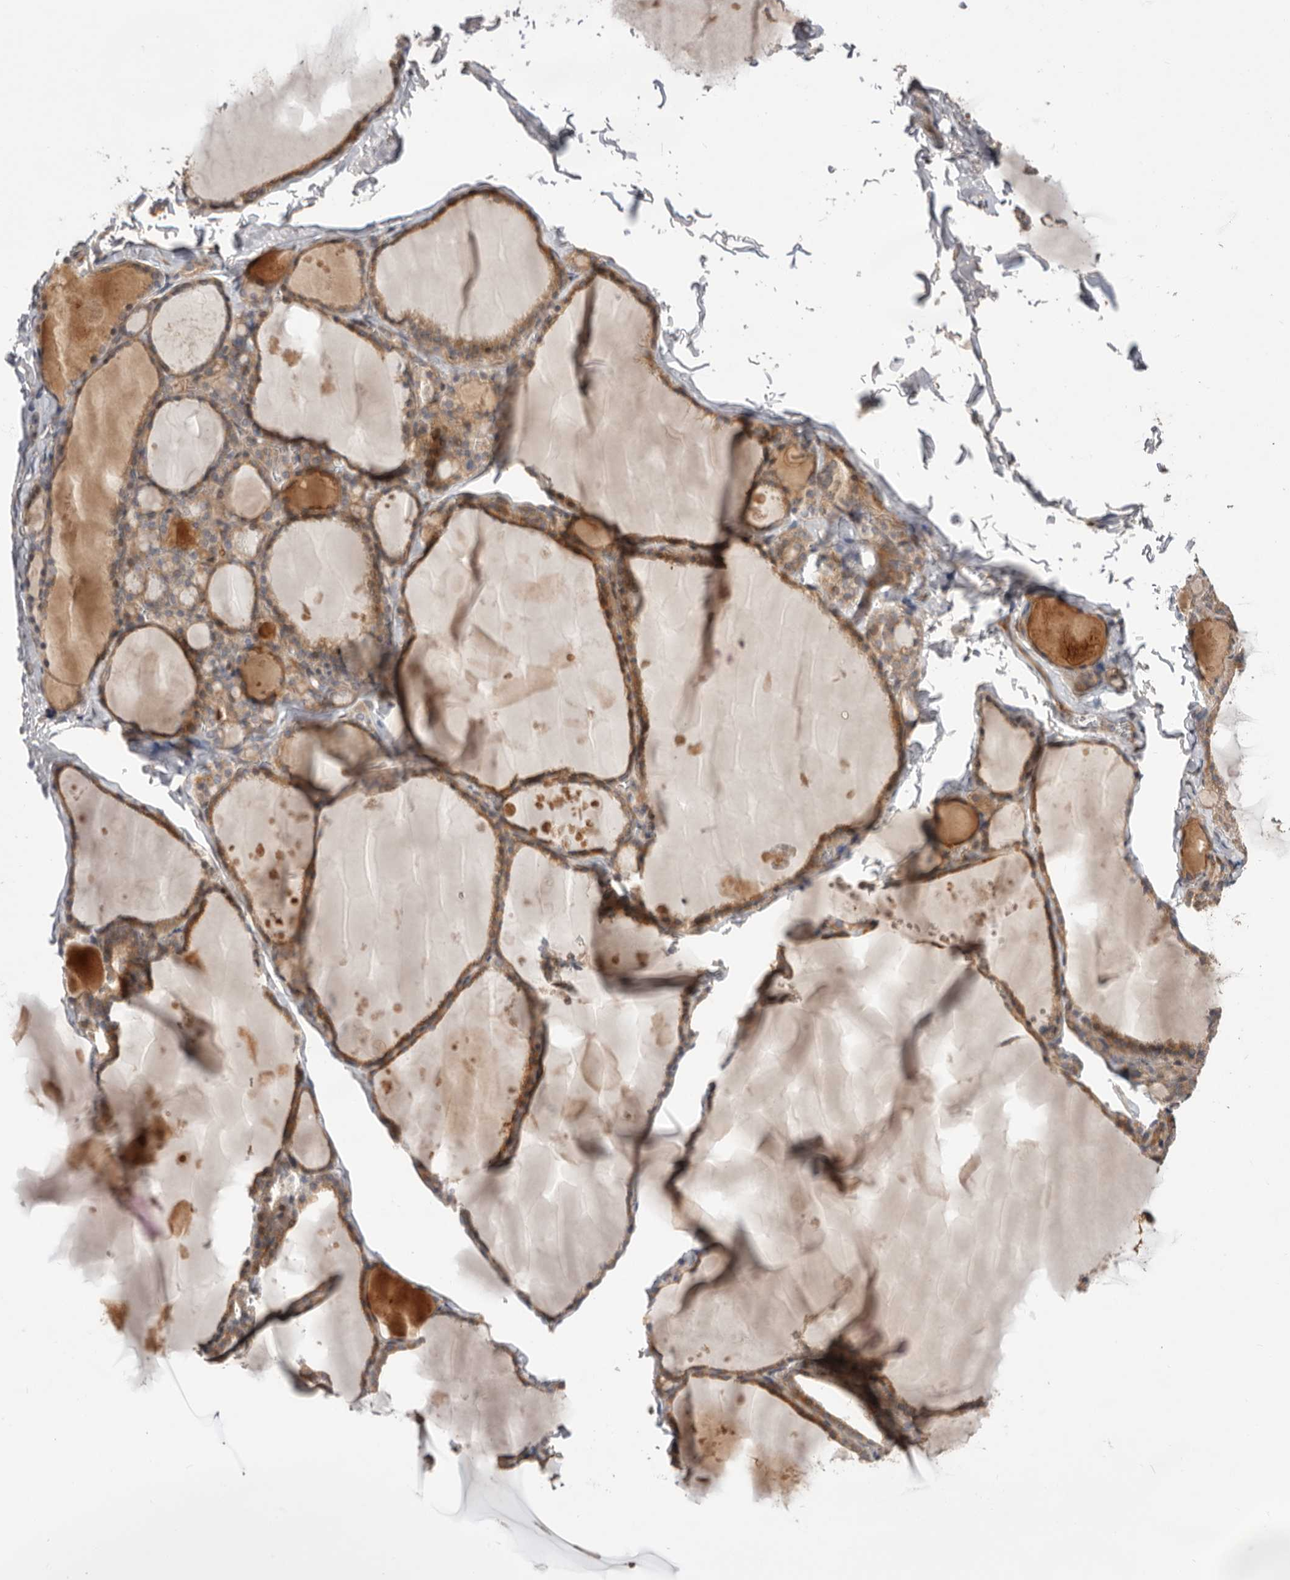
{"staining": {"intensity": "moderate", "quantity": ">75%", "location": "cytoplasmic/membranous"}, "tissue": "thyroid gland", "cell_type": "Glandular cells", "image_type": "normal", "snomed": [{"axis": "morphology", "description": "Normal tissue, NOS"}, {"axis": "topography", "description": "Thyroid gland"}], "caption": "Immunohistochemistry (IHC) (DAB) staining of benign human thyroid gland reveals moderate cytoplasmic/membranous protein expression in about >75% of glandular cells. (IHC, brightfield microscopy, high magnification).", "gene": "DOP1A", "patient": {"sex": "male", "age": 56}}